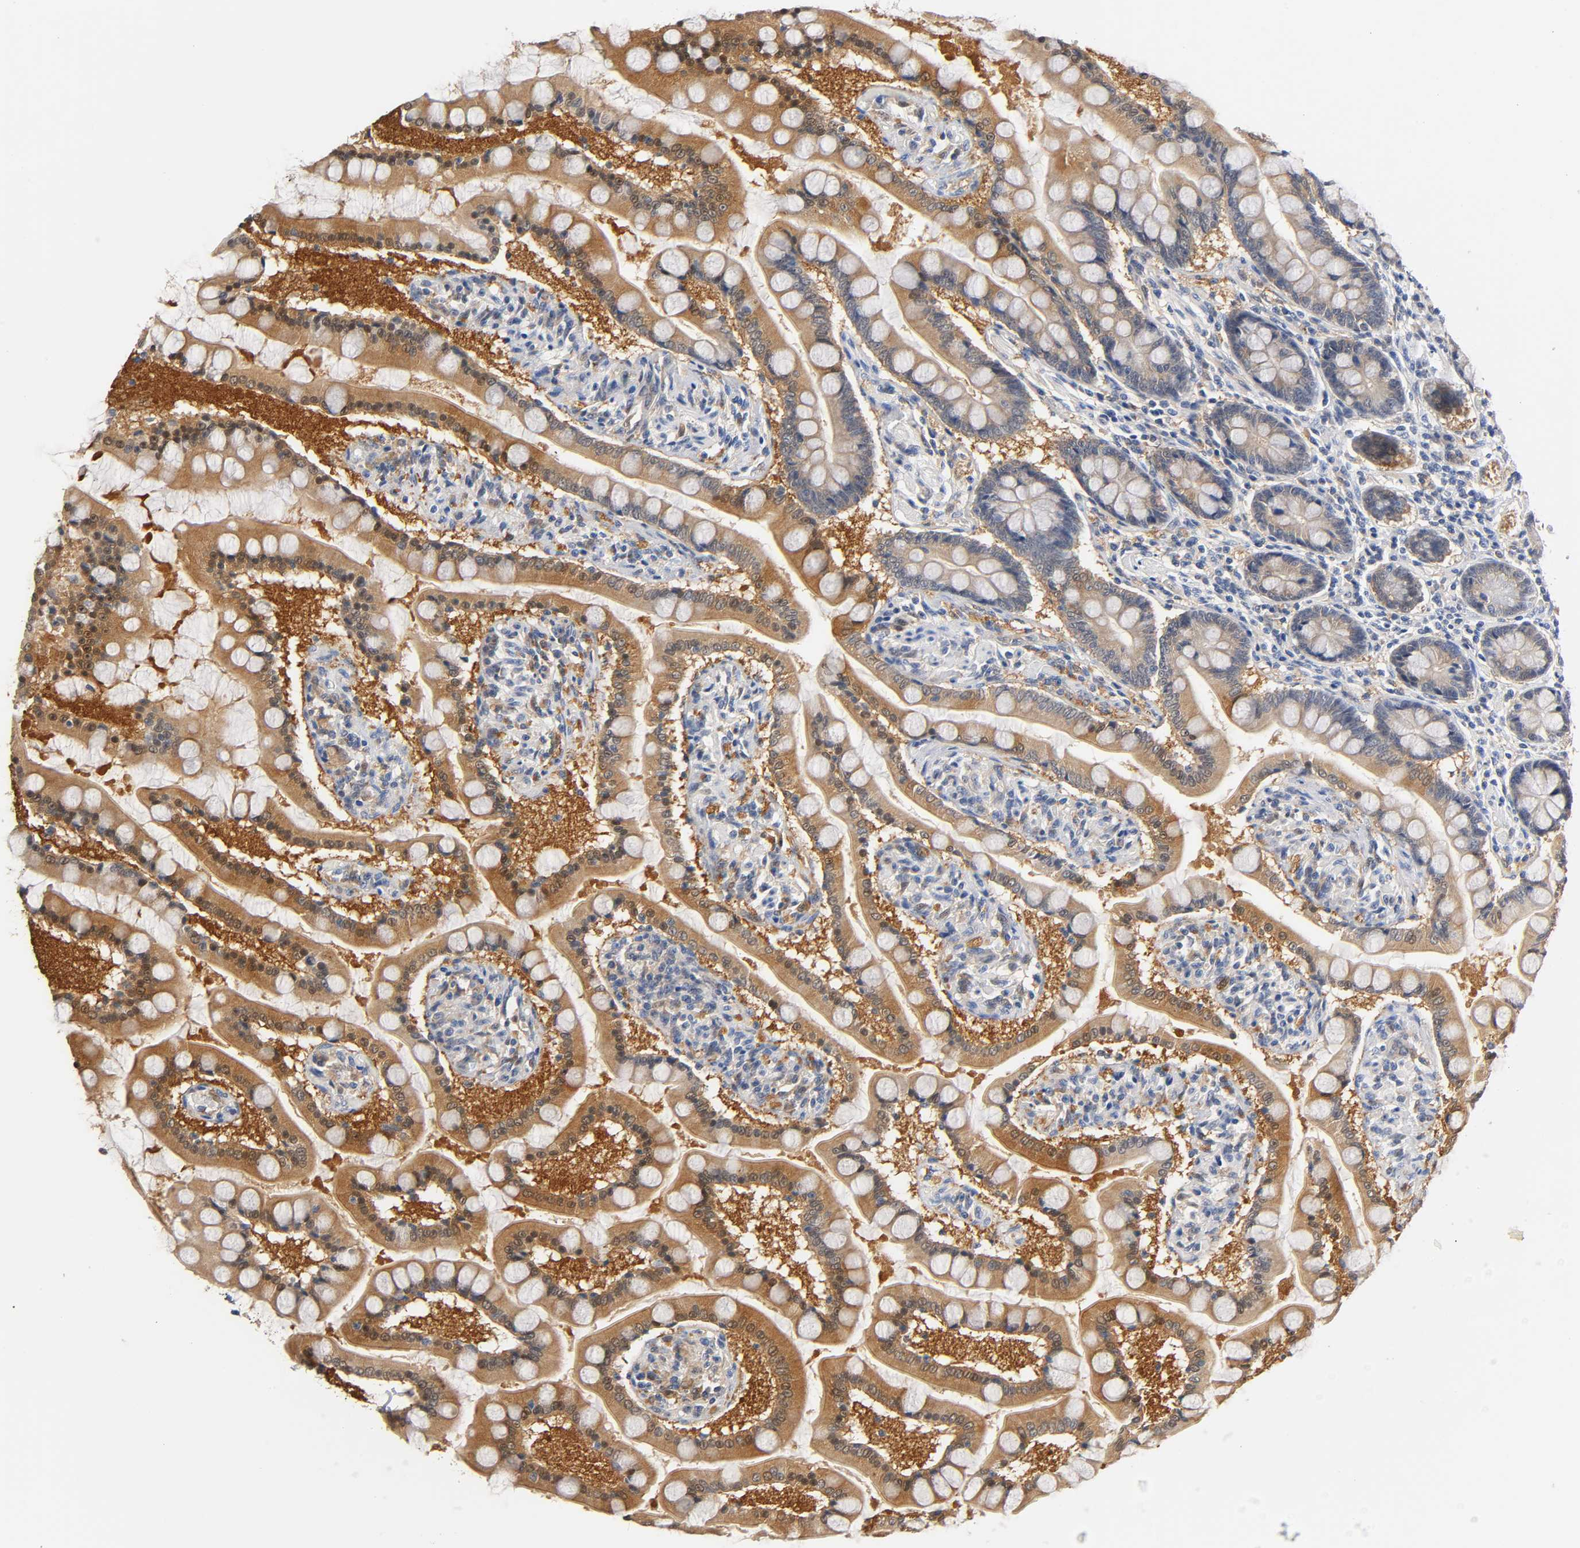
{"staining": {"intensity": "moderate", "quantity": ">75%", "location": "cytoplasmic/membranous,nuclear"}, "tissue": "small intestine", "cell_type": "Glandular cells", "image_type": "normal", "snomed": [{"axis": "morphology", "description": "Normal tissue, NOS"}, {"axis": "topography", "description": "Small intestine"}], "caption": "Benign small intestine exhibits moderate cytoplasmic/membranous,nuclear expression in approximately >75% of glandular cells, visualized by immunohistochemistry.", "gene": "FYN", "patient": {"sex": "male", "age": 41}}